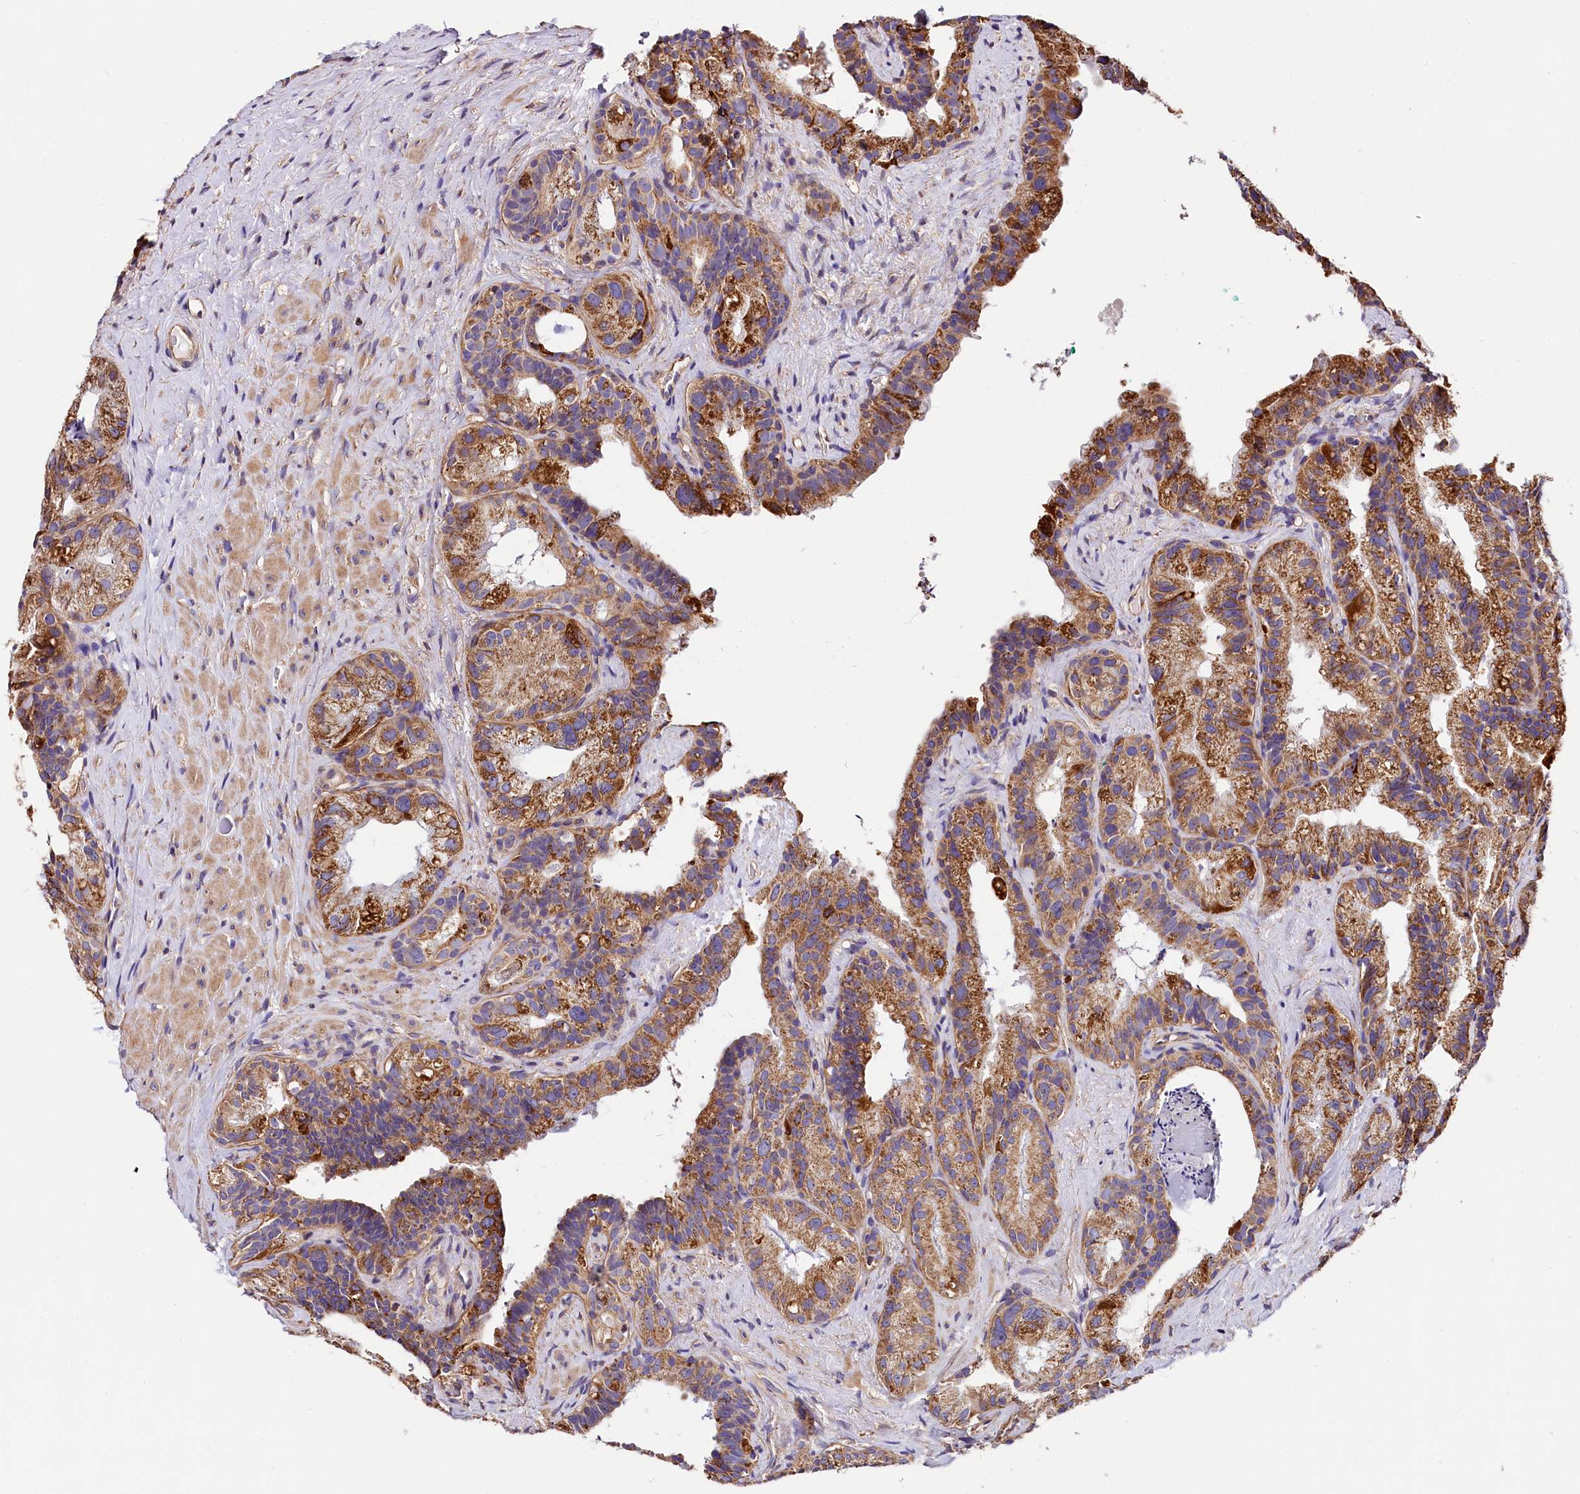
{"staining": {"intensity": "moderate", "quantity": ">75%", "location": "cytoplasmic/membranous"}, "tissue": "prostate cancer", "cell_type": "Tumor cells", "image_type": "cancer", "snomed": [{"axis": "morphology", "description": "Normal tissue, NOS"}, {"axis": "morphology", "description": "Adenocarcinoma, Low grade"}, {"axis": "topography", "description": "Prostate"}], "caption": "Low-grade adenocarcinoma (prostate) was stained to show a protein in brown. There is medium levels of moderate cytoplasmic/membranous positivity in approximately >75% of tumor cells. (DAB (3,3'-diaminobenzidine) IHC, brown staining for protein, blue staining for nuclei).", "gene": "ACAA2", "patient": {"sex": "male", "age": 72}}